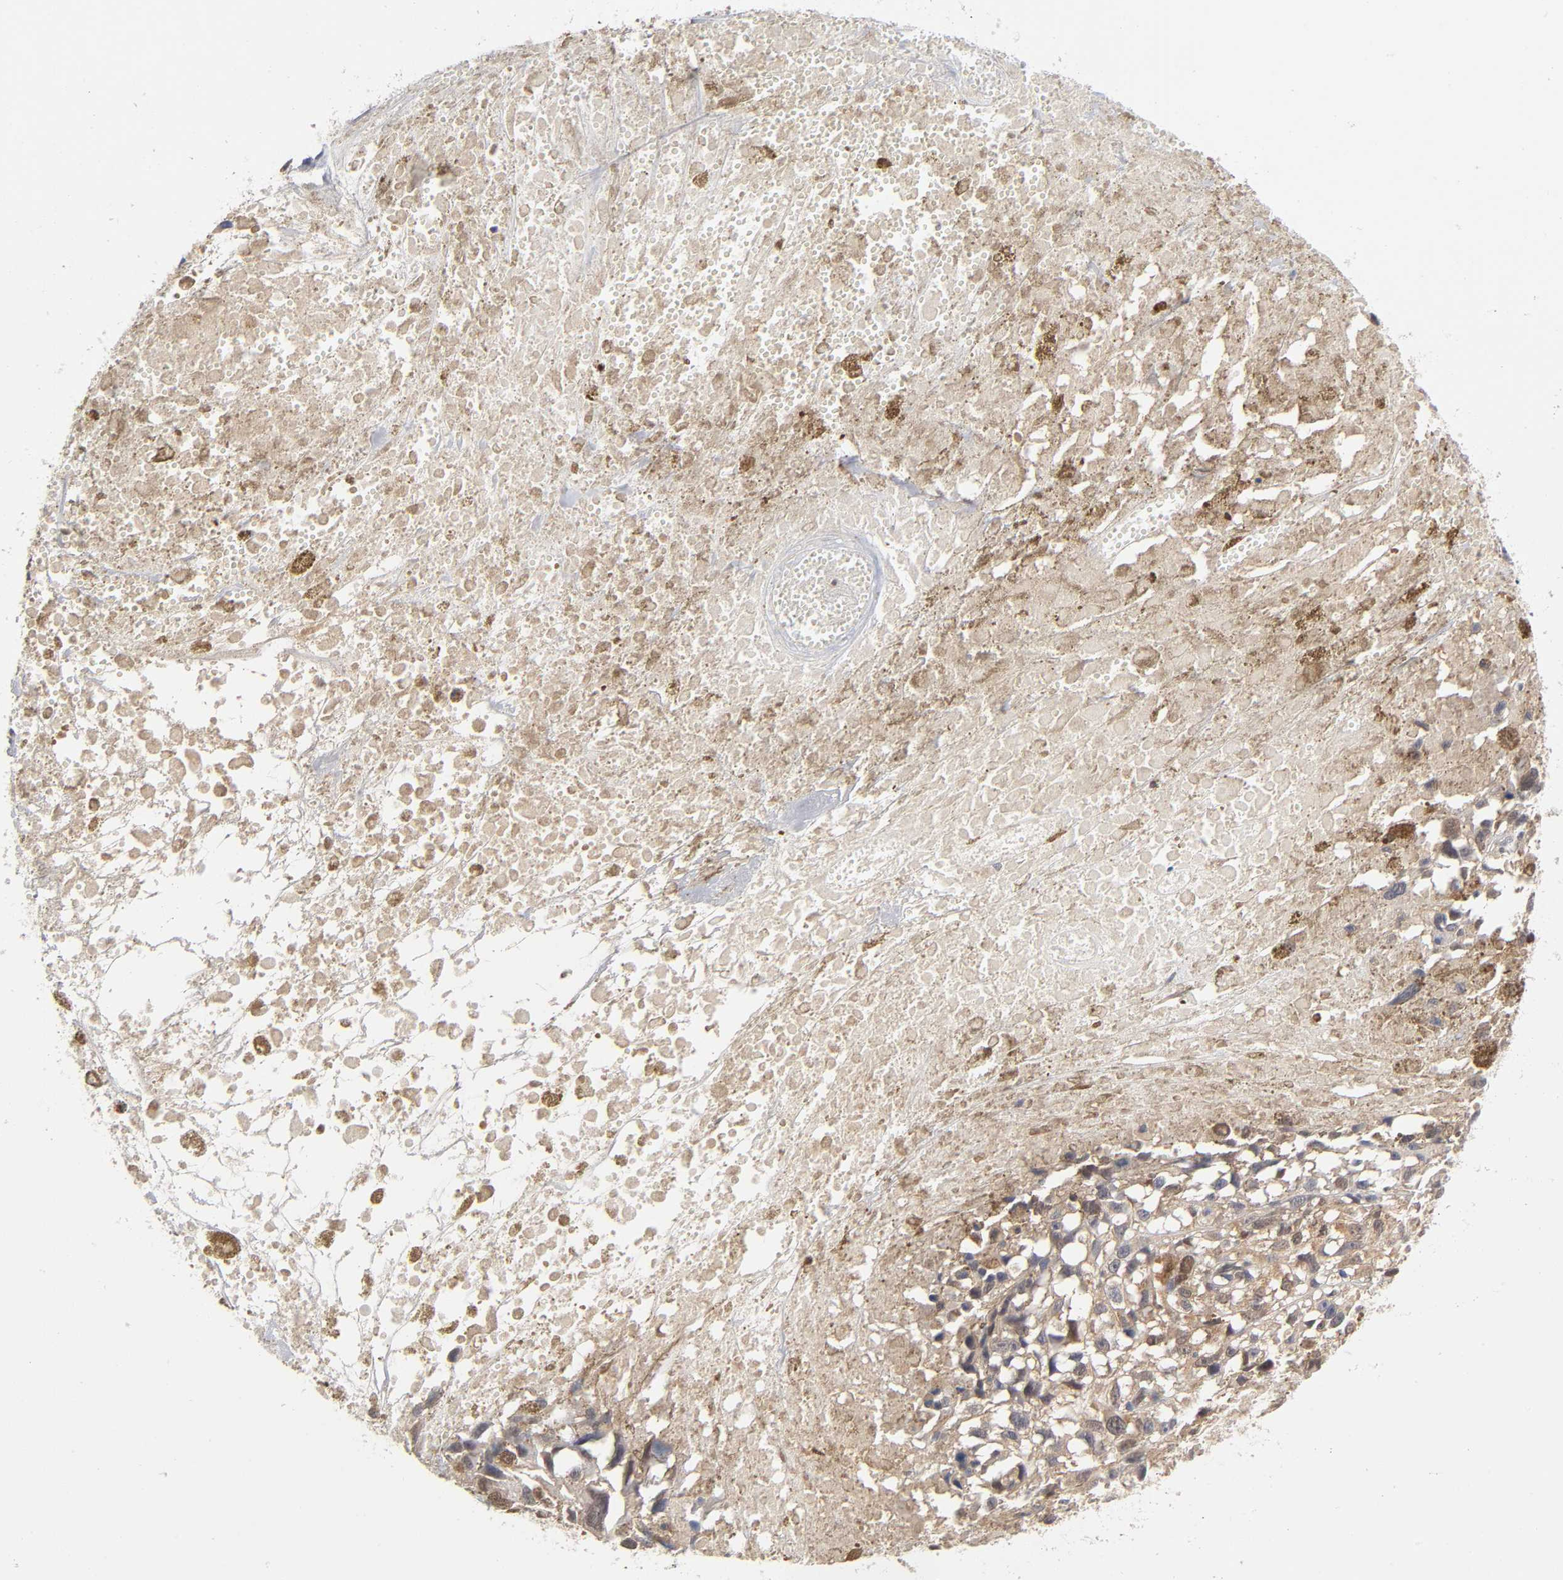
{"staining": {"intensity": "strong", "quantity": ">75%", "location": "cytoplasmic/membranous"}, "tissue": "melanoma", "cell_type": "Tumor cells", "image_type": "cancer", "snomed": [{"axis": "morphology", "description": "Malignant melanoma, Metastatic site"}, {"axis": "topography", "description": "Lymph node"}], "caption": "Protein expression analysis of human malignant melanoma (metastatic site) reveals strong cytoplasmic/membranous staining in about >75% of tumor cells. (Stains: DAB (3,3'-diaminobenzidine) in brown, nuclei in blue, Microscopy: brightfield microscopy at high magnification).", "gene": "DFFB", "patient": {"sex": "male", "age": 59}}